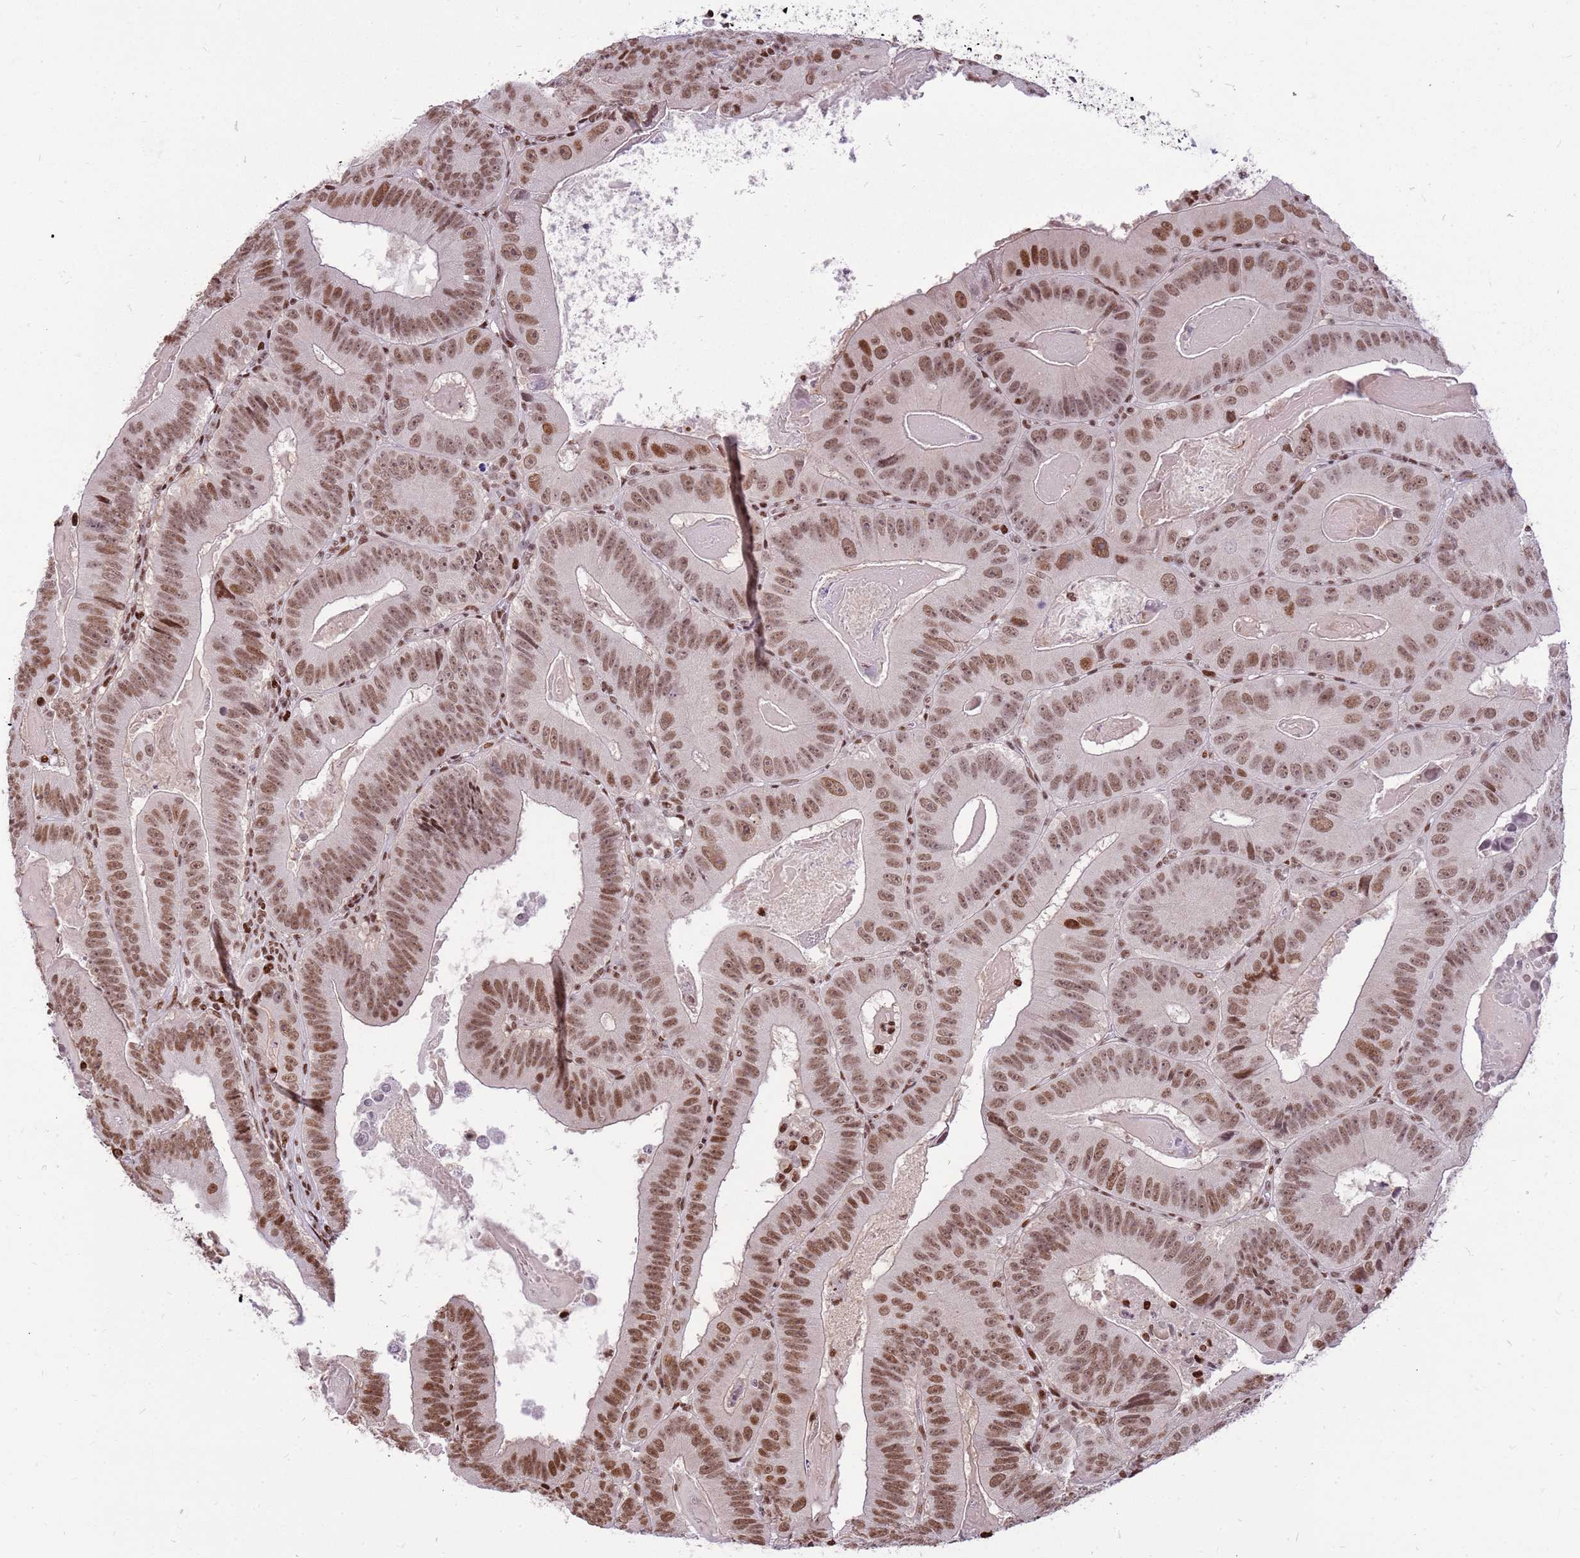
{"staining": {"intensity": "moderate", "quantity": ">75%", "location": "nuclear"}, "tissue": "colorectal cancer", "cell_type": "Tumor cells", "image_type": "cancer", "snomed": [{"axis": "morphology", "description": "Adenocarcinoma, NOS"}, {"axis": "topography", "description": "Colon"}], "caption": "Protein staining of adenocarcinoma (colorectal) tissue shows moderate nuclear expression in approximately >75% of tumor cells.", "gene": "WASHC4", "patient": {"sex": "female", "age": 86}}